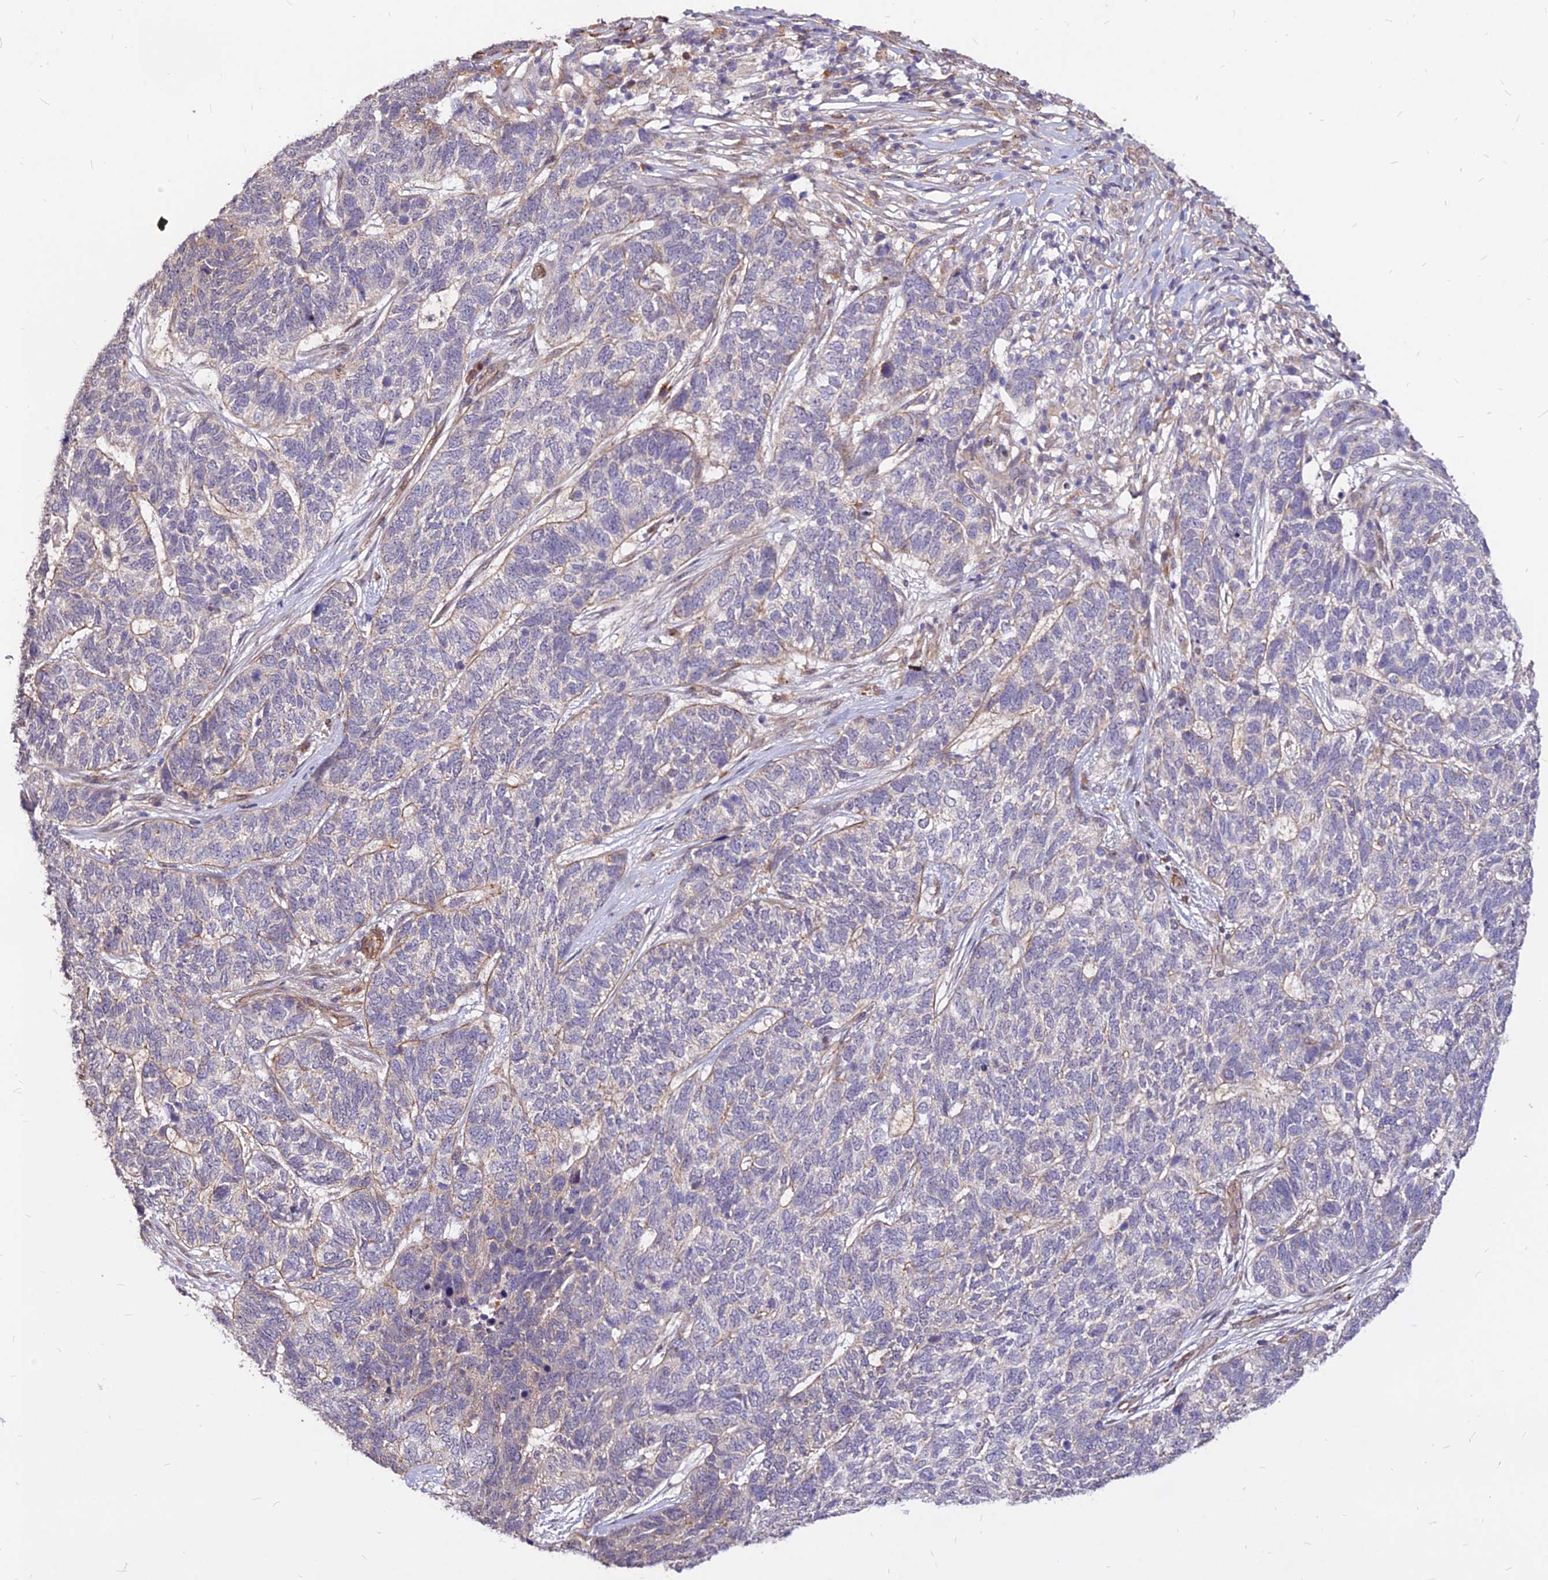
{"staining": {"intensity": "weak", "quantity": "<25%", "location": "cytoplasmic/membranous"}, "tissue": "skin cancer", "cell_type": "Tumor cells", "image_type": "cancer", "snomed": [{"axis": "morphology", "description": "Basal cell carcinoma"}, {"axis": "topography", "description": "Skin"}], "caption": "Immunohistochemical staining of skin basal cell carcinoma displays no significant expression in tumor cells.", "gene": "C11orf68", "patient": {"sex": "female", "age": 65}}